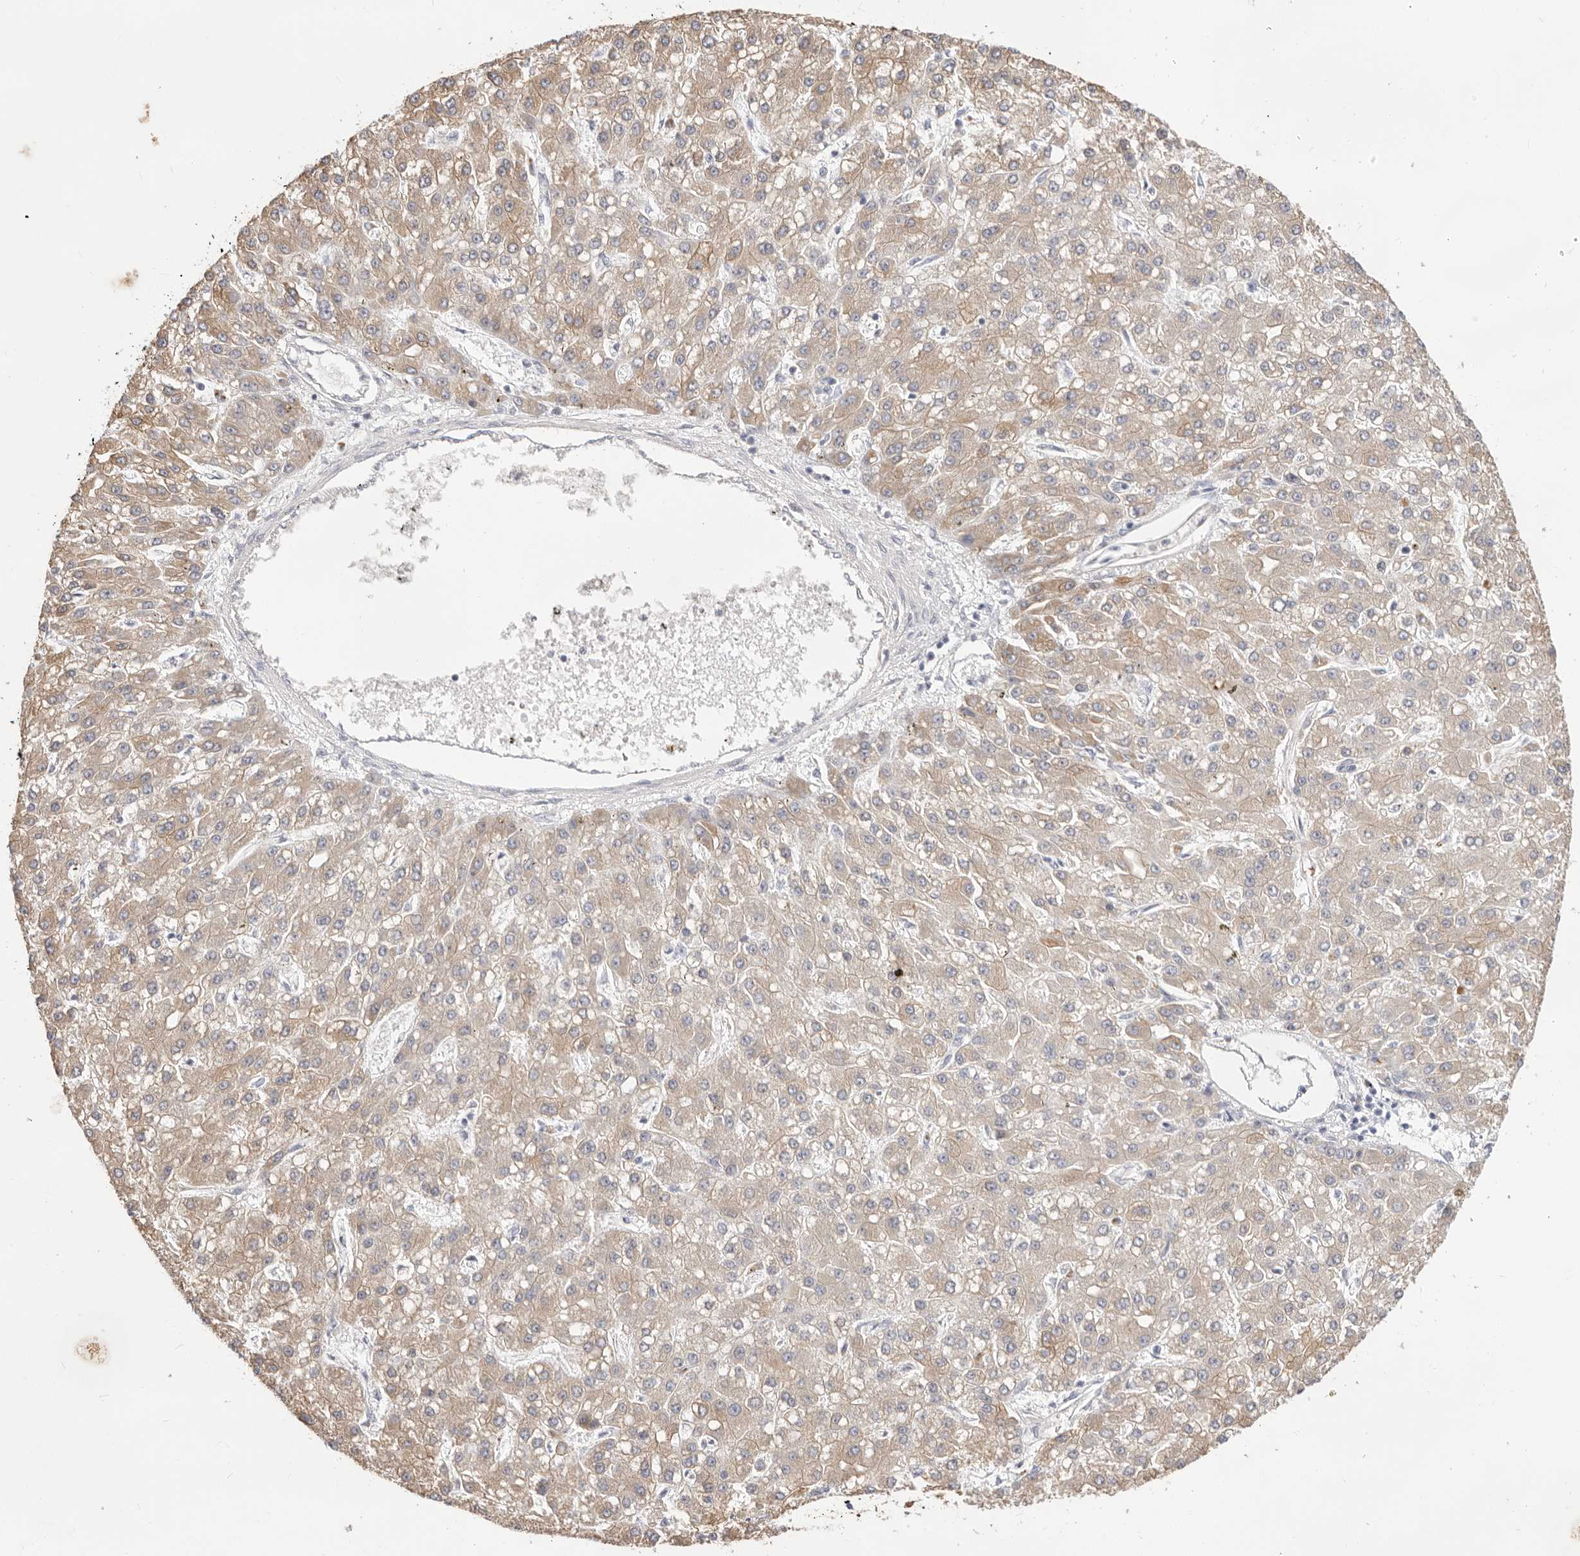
{"staining": {"intensity": "weak", "quantity": ">75%", "location": "cytoplasmic/membranous"}, "tissue": "liver cancer", "cell_type": "Tumor cells", "image_type": "cancer", "snomed": [{"axis": "morphology", "description": "Carcinoma, Hepatocellular, NOS"}, {"axis": "topography", "description": "Liver"}], "caption": "Protein analysis of hepatocellular carcinoma (liver) tissue displays weak cytoplasmic/membranous expression in about >75% of tumor cells.", "gene": "USH1C", "patient": {"sex": "male", "age": 67}}